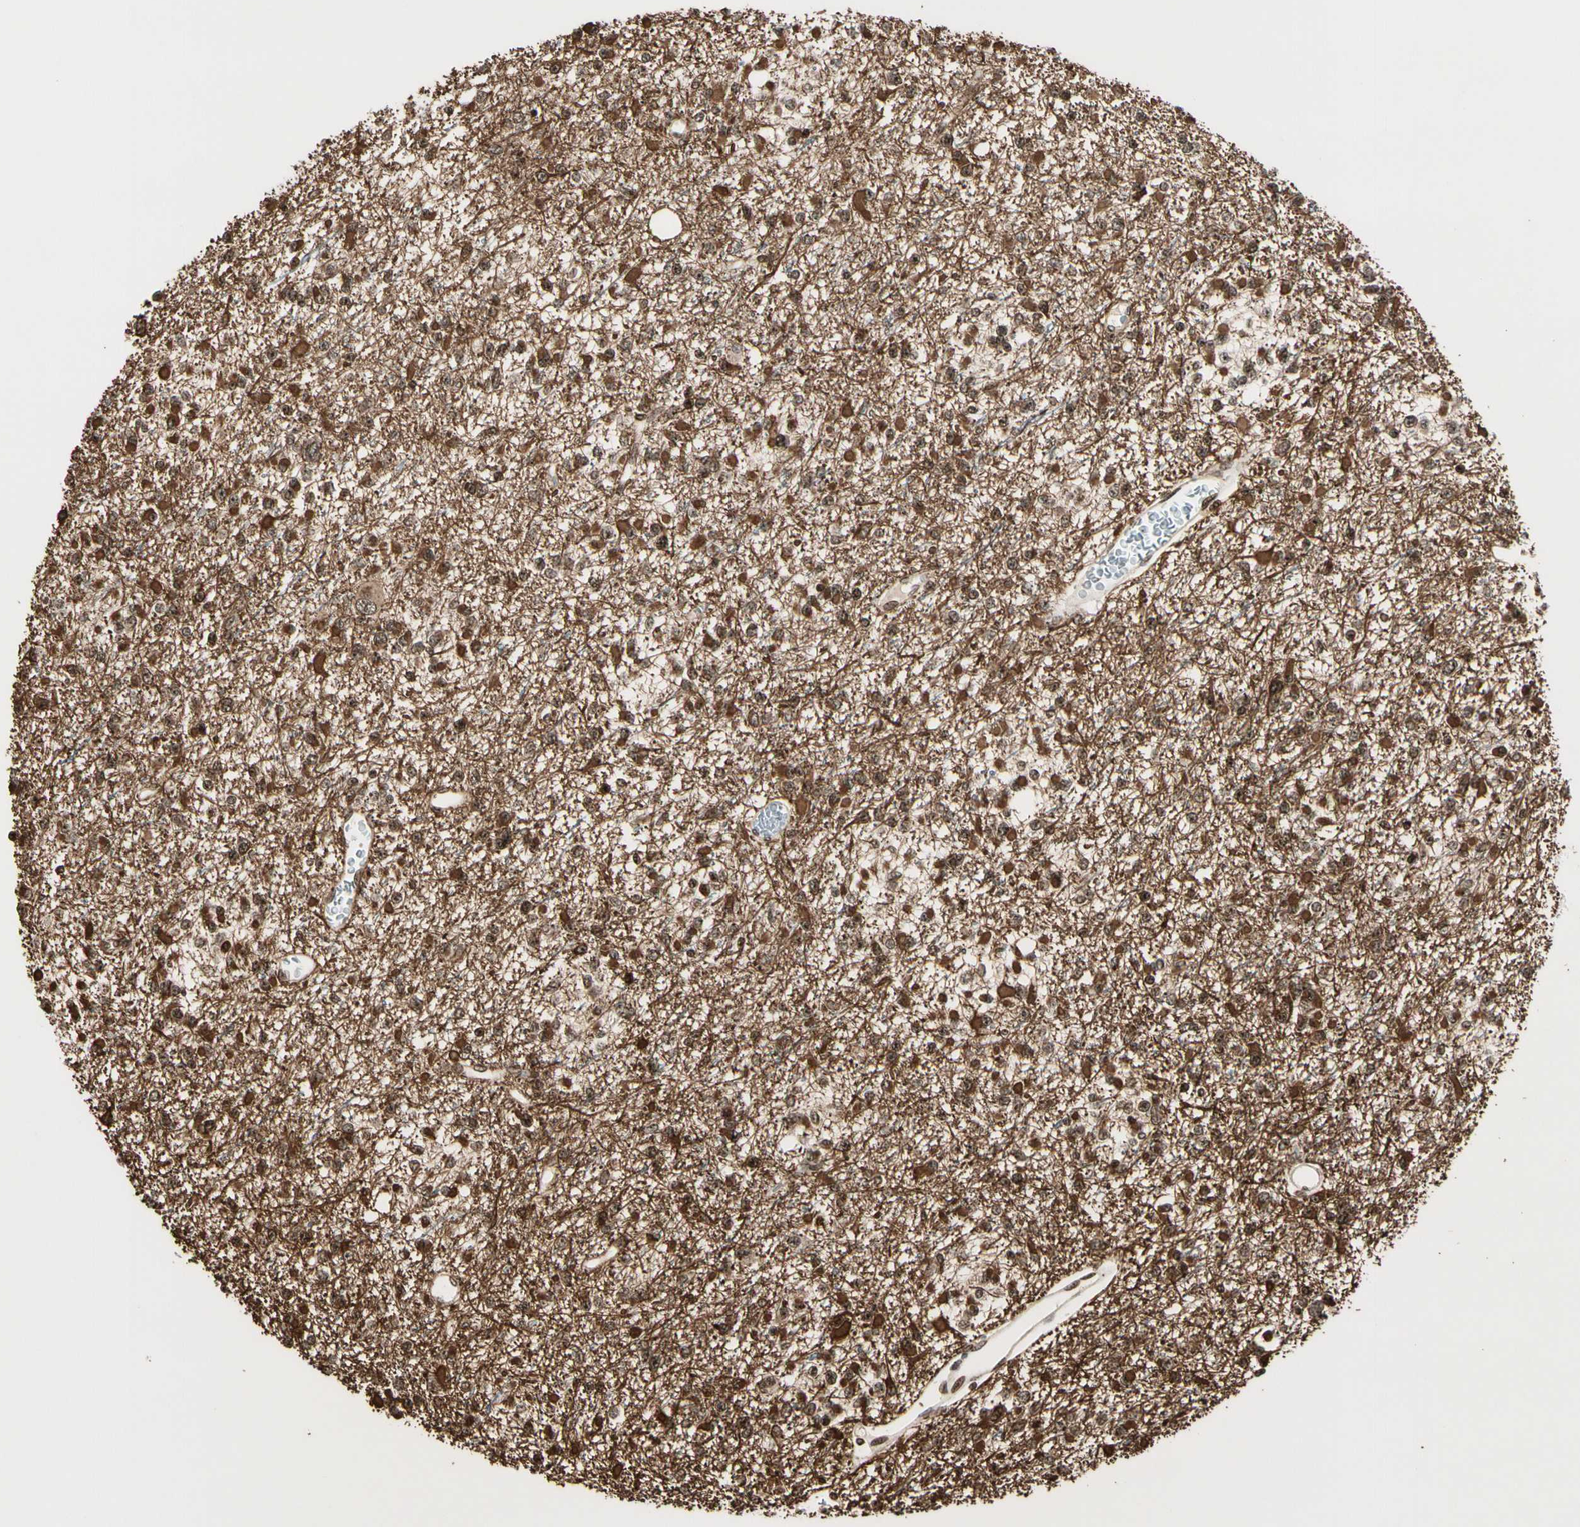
{"staining": {"intensity": "strong", "quantity": ">75%", "location": "cytoplasmic/membranous,nuclear"}, "tissue": "glioma", "cell_type": "Tumor cells", "image_type": "cancer", "snomed": [{"axis": "morphology", "description": "Glioma, malignant, Low grade"}, {"axis": "topography", "description": "Brain"}], "caption": "Approximately >75% of tumor cells in glioma reveal strong cytoplasmic/membranous and nuclear protein staining as visualized by brown immunohistochemical staining.", "gene": "TSHZ3", "patient": {"sex": "female", "age": 22}}